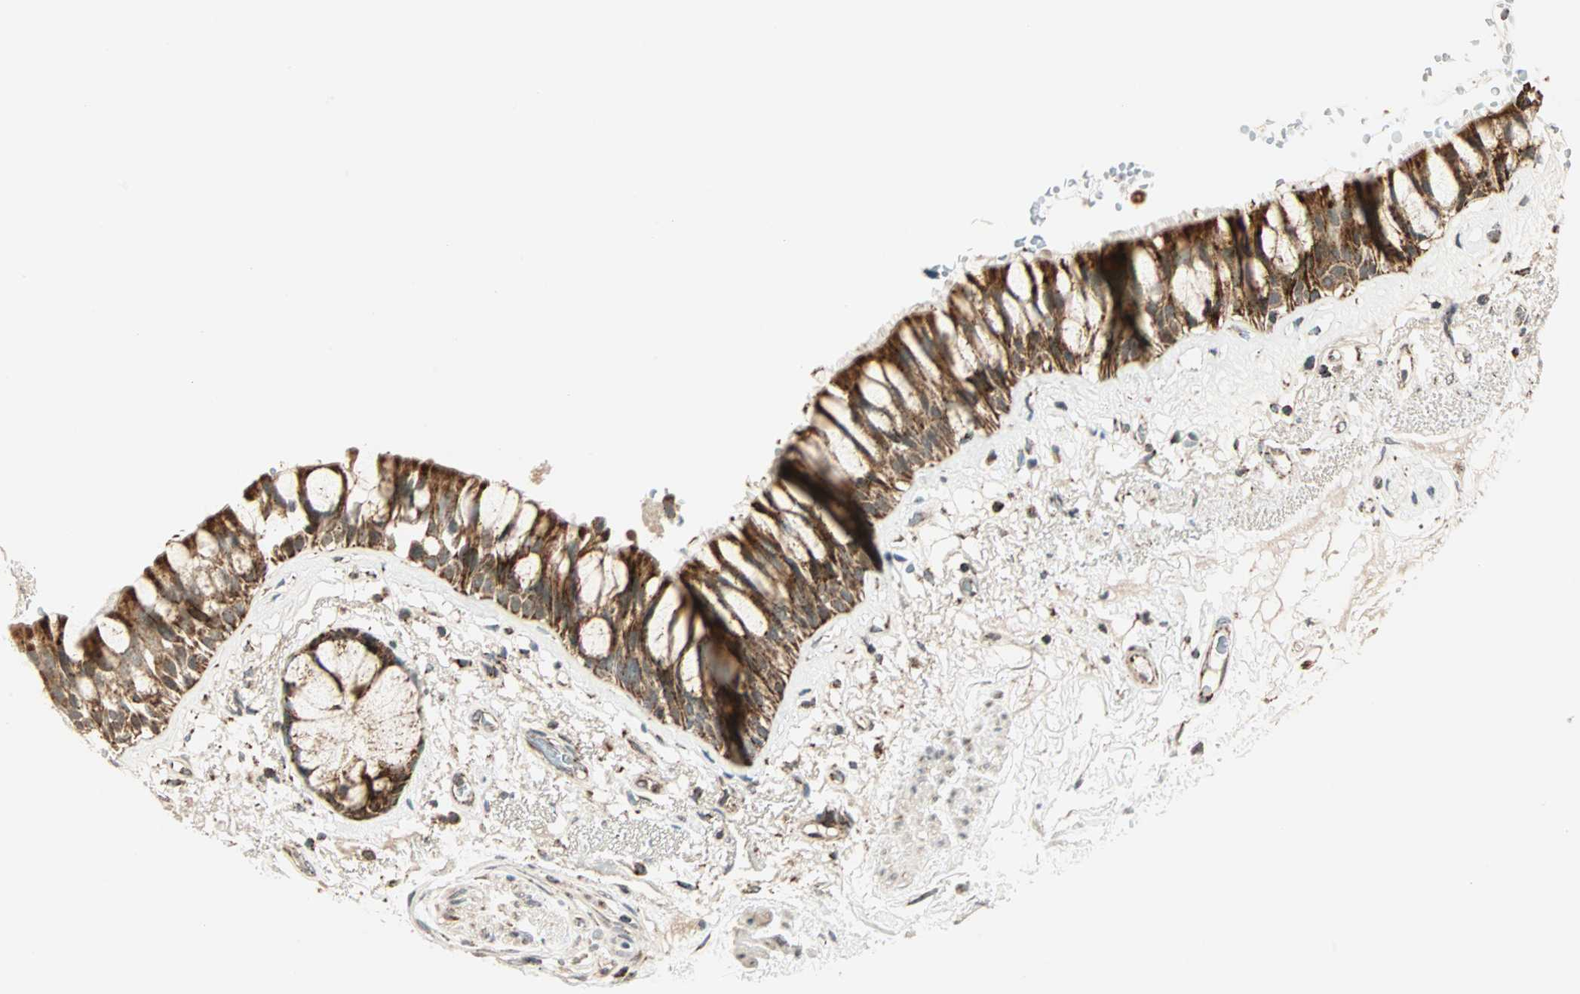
{"staining": {"intensity": "strong", "quantity": ">75%", "location": "cytoplasmic/membranous"}, "tissue": "bronchus", "cell_type": "Respiratory epithelial cells", "image_type": "normal", "snomed": [{"axis": "morphology", "description": "Normal tissue, NOS"}, {"axis": "topography", "description": "Bronchus"}], "caption": "The histopathology image demonstrates a brown stain indicating the presence of a protein in the cytoplasmic/membranous of respiratory epithelial cells in bronchus. Using DAB (brown) and hematoxylin (blue) stains, captured at high magnification using brightfield microscopy.", "gene": "SPRY4", "patient": {"sex": "male", "age": 66}}